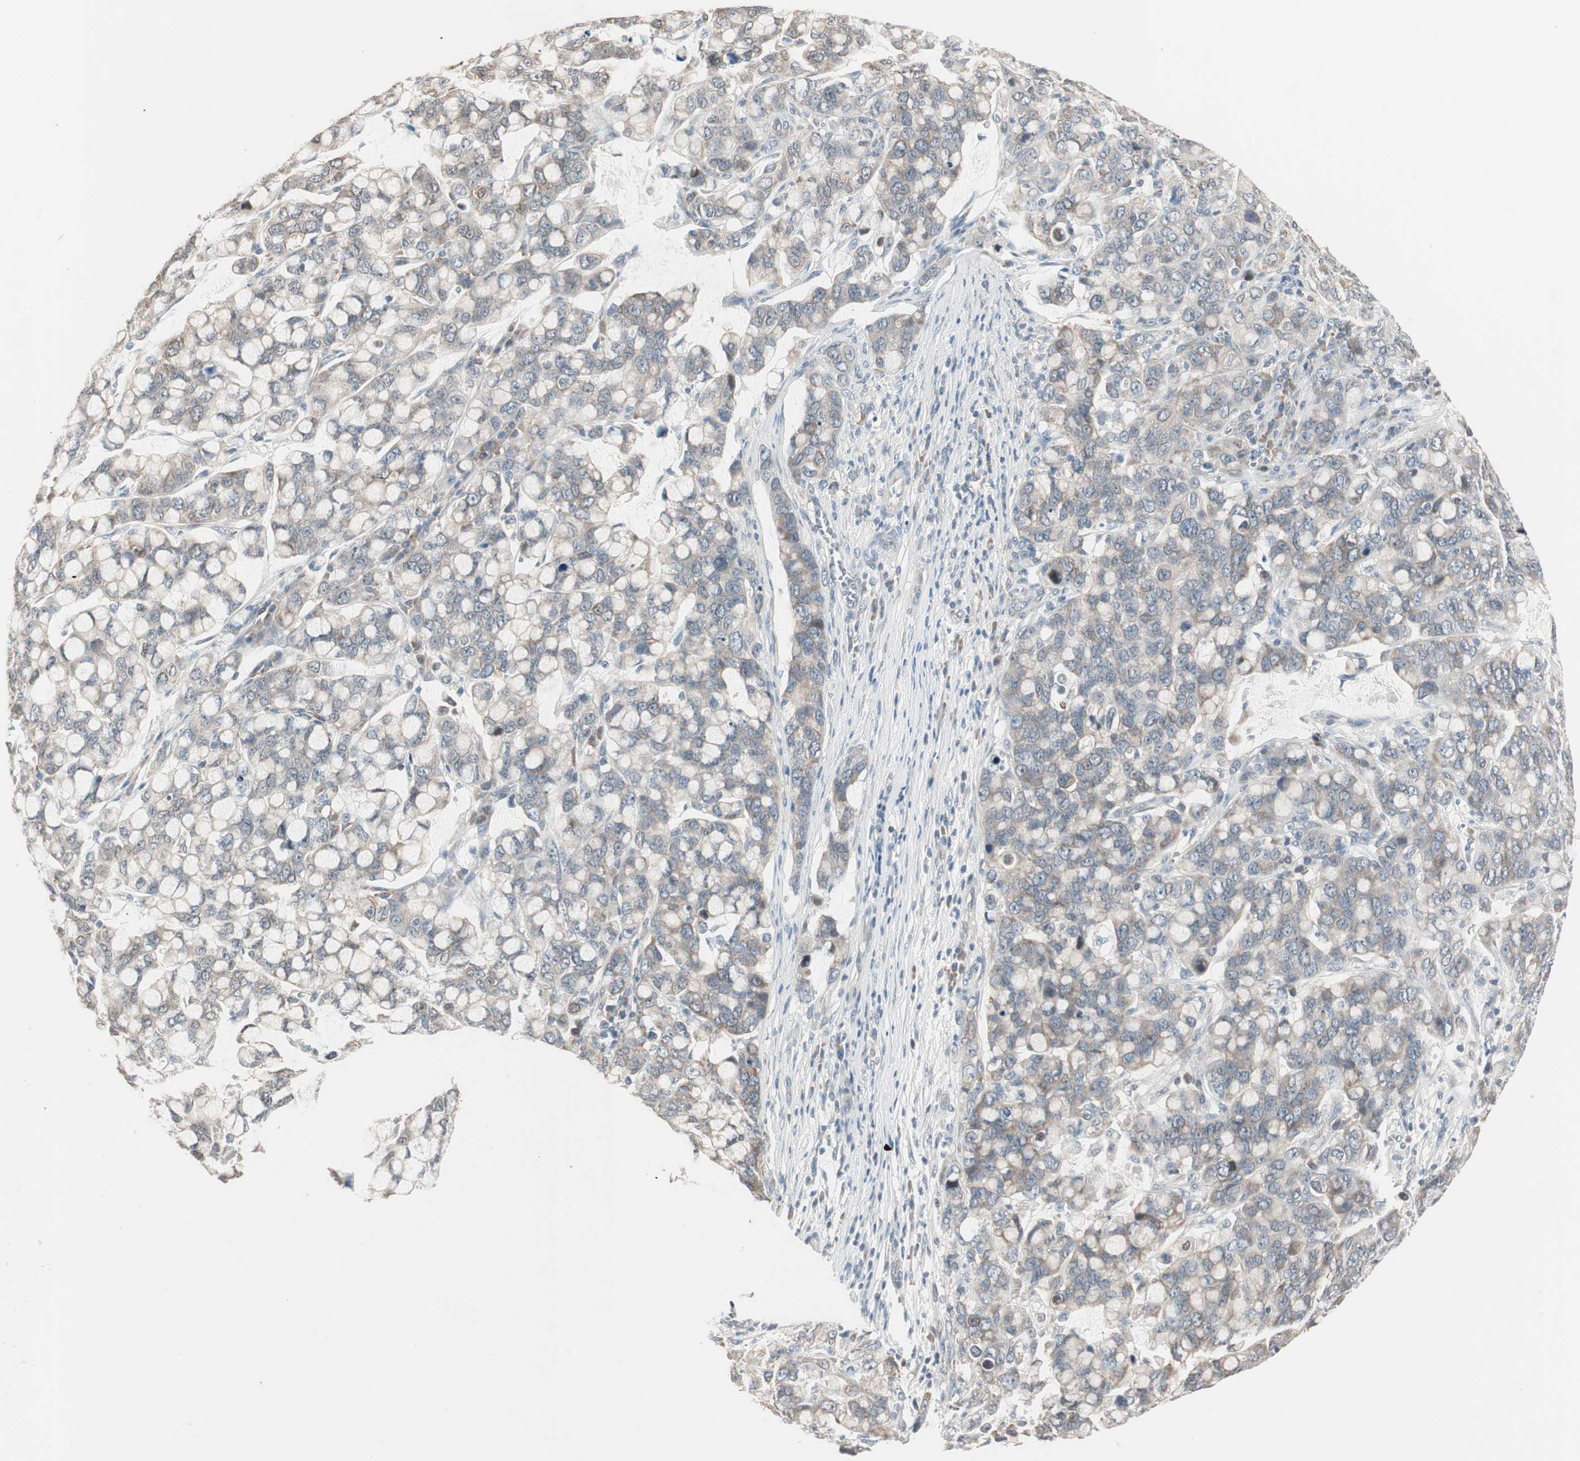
{"staining": {"intensity": "weak", "quantity": "25%-75%", "location": "cytoplasmic/membranous"}, "tissue": "stomach cancer", "cell_type": "Tumor cells", "image_type": "cancer", "snomed": [{"axis": "morphology", "description": "Adenocarcinoma, NOS"}, {"axis": "topography", "description": "Stomach, lower"}], "caption": "Immunohistochemistry image of neoplastic tissue: human stomach adenocarcinoma stained using IHC reveals low levels of weak protein expression localized specifically in the cytoplasmic/membranous of tumor cells, appearing as a cytoplasmic/membranous brown color.", "gene": "PDZK1", "patient": {"sex": "male", "age": 84}}